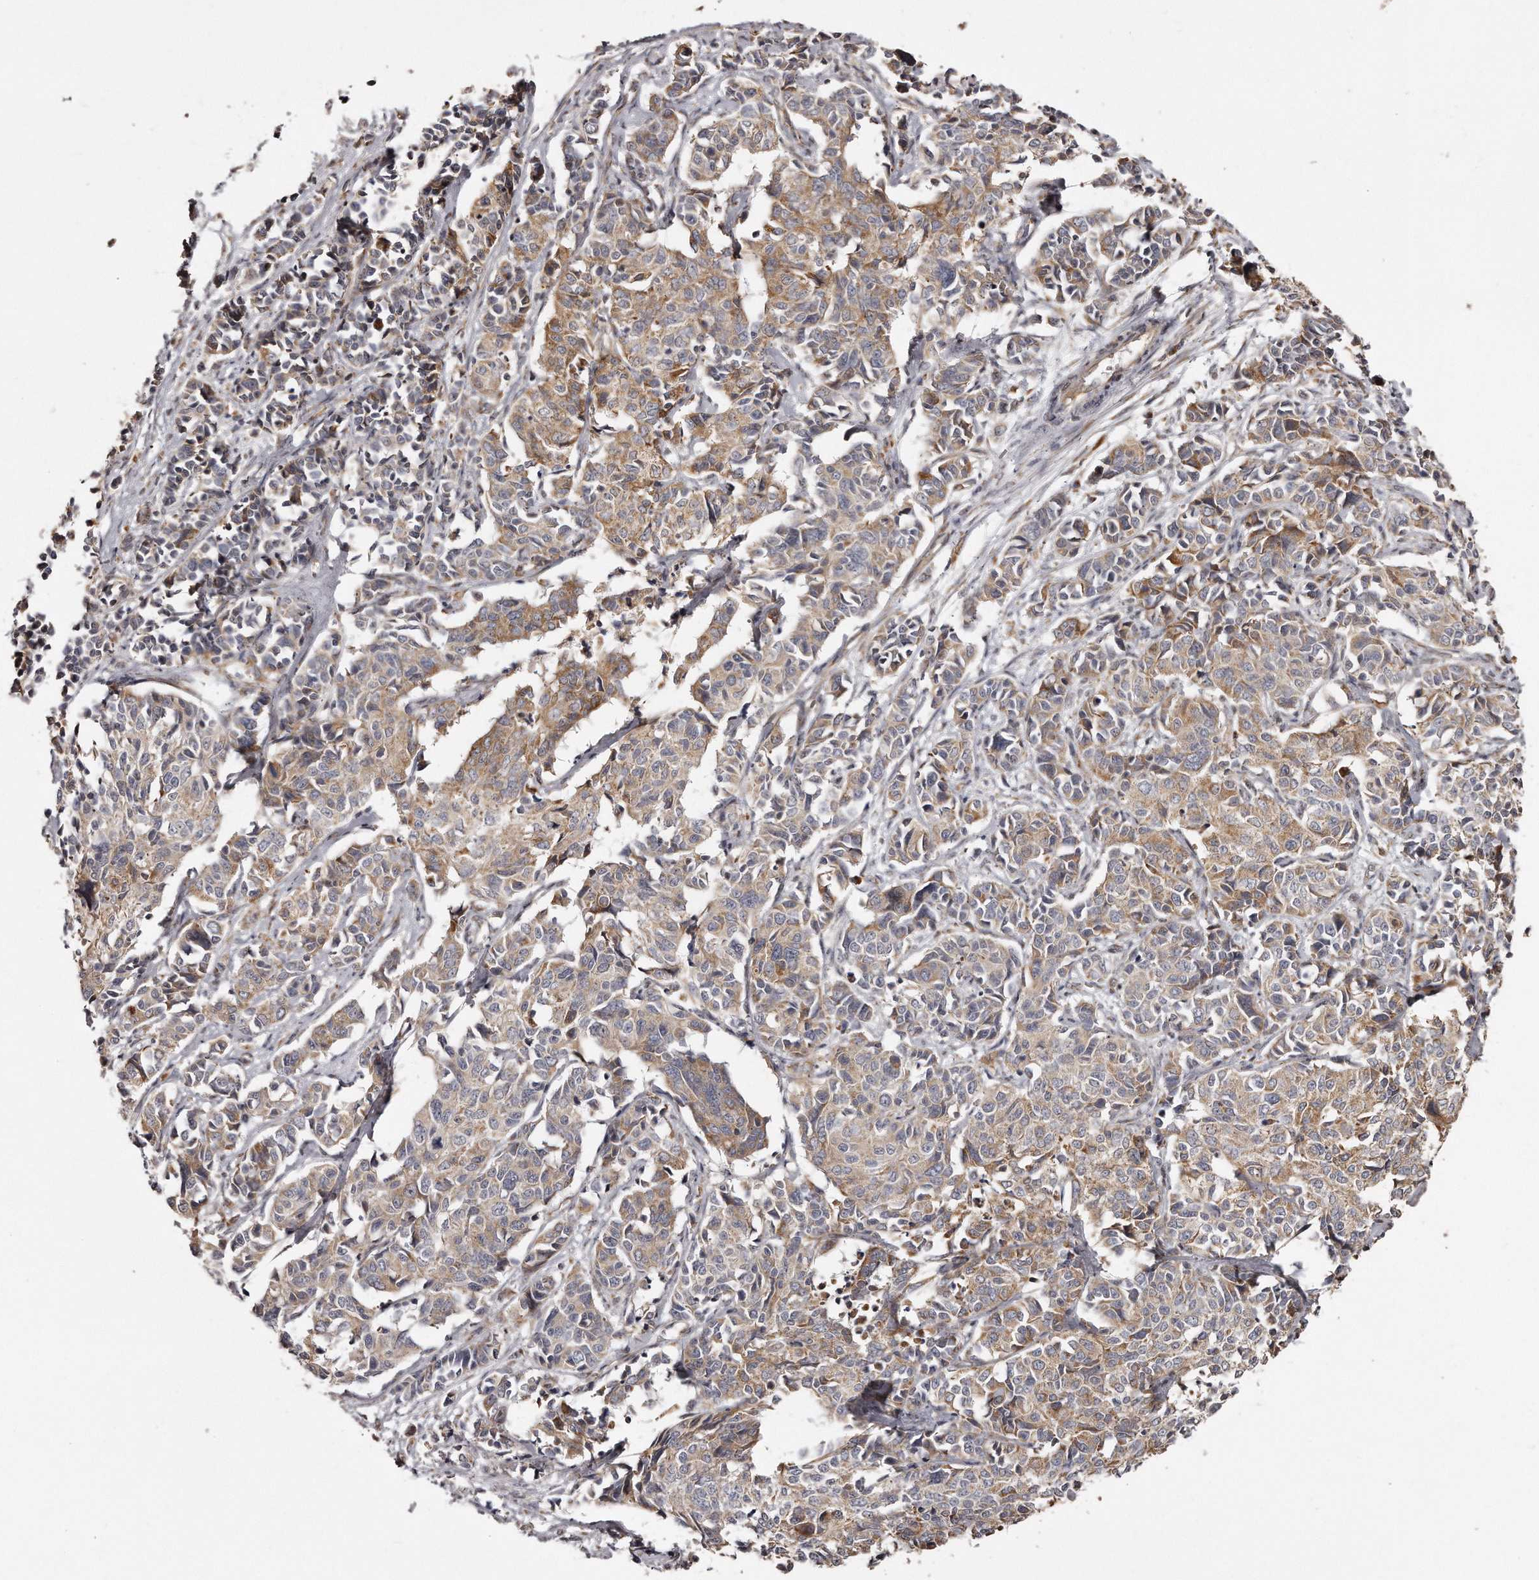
{"staining": {"intensity": "moderate", "quantity": "25%-75%", "location": "cytoplasmic/membranous"}, "tissue": "cervical cancer", "cell_type": "Tumor cells", "image_type": "cancer", "snomed": [{"axis": "morphology", "description": "Normal tissue, NOS"}, {"axis": "morphology", "description": "Squamous cell carcinoma, NOS"}, {"axis": "topography", "description": "Cervix"}], "caption": "Brown immunohistochemical staining in cervical squamous cell carcinoma shows moderate cytoplasmic/membranous staining in approximately 25%-75% of tumor cells.", "gene": "TRAPPC14", "patient": {"sex": "female", "age": 35}}